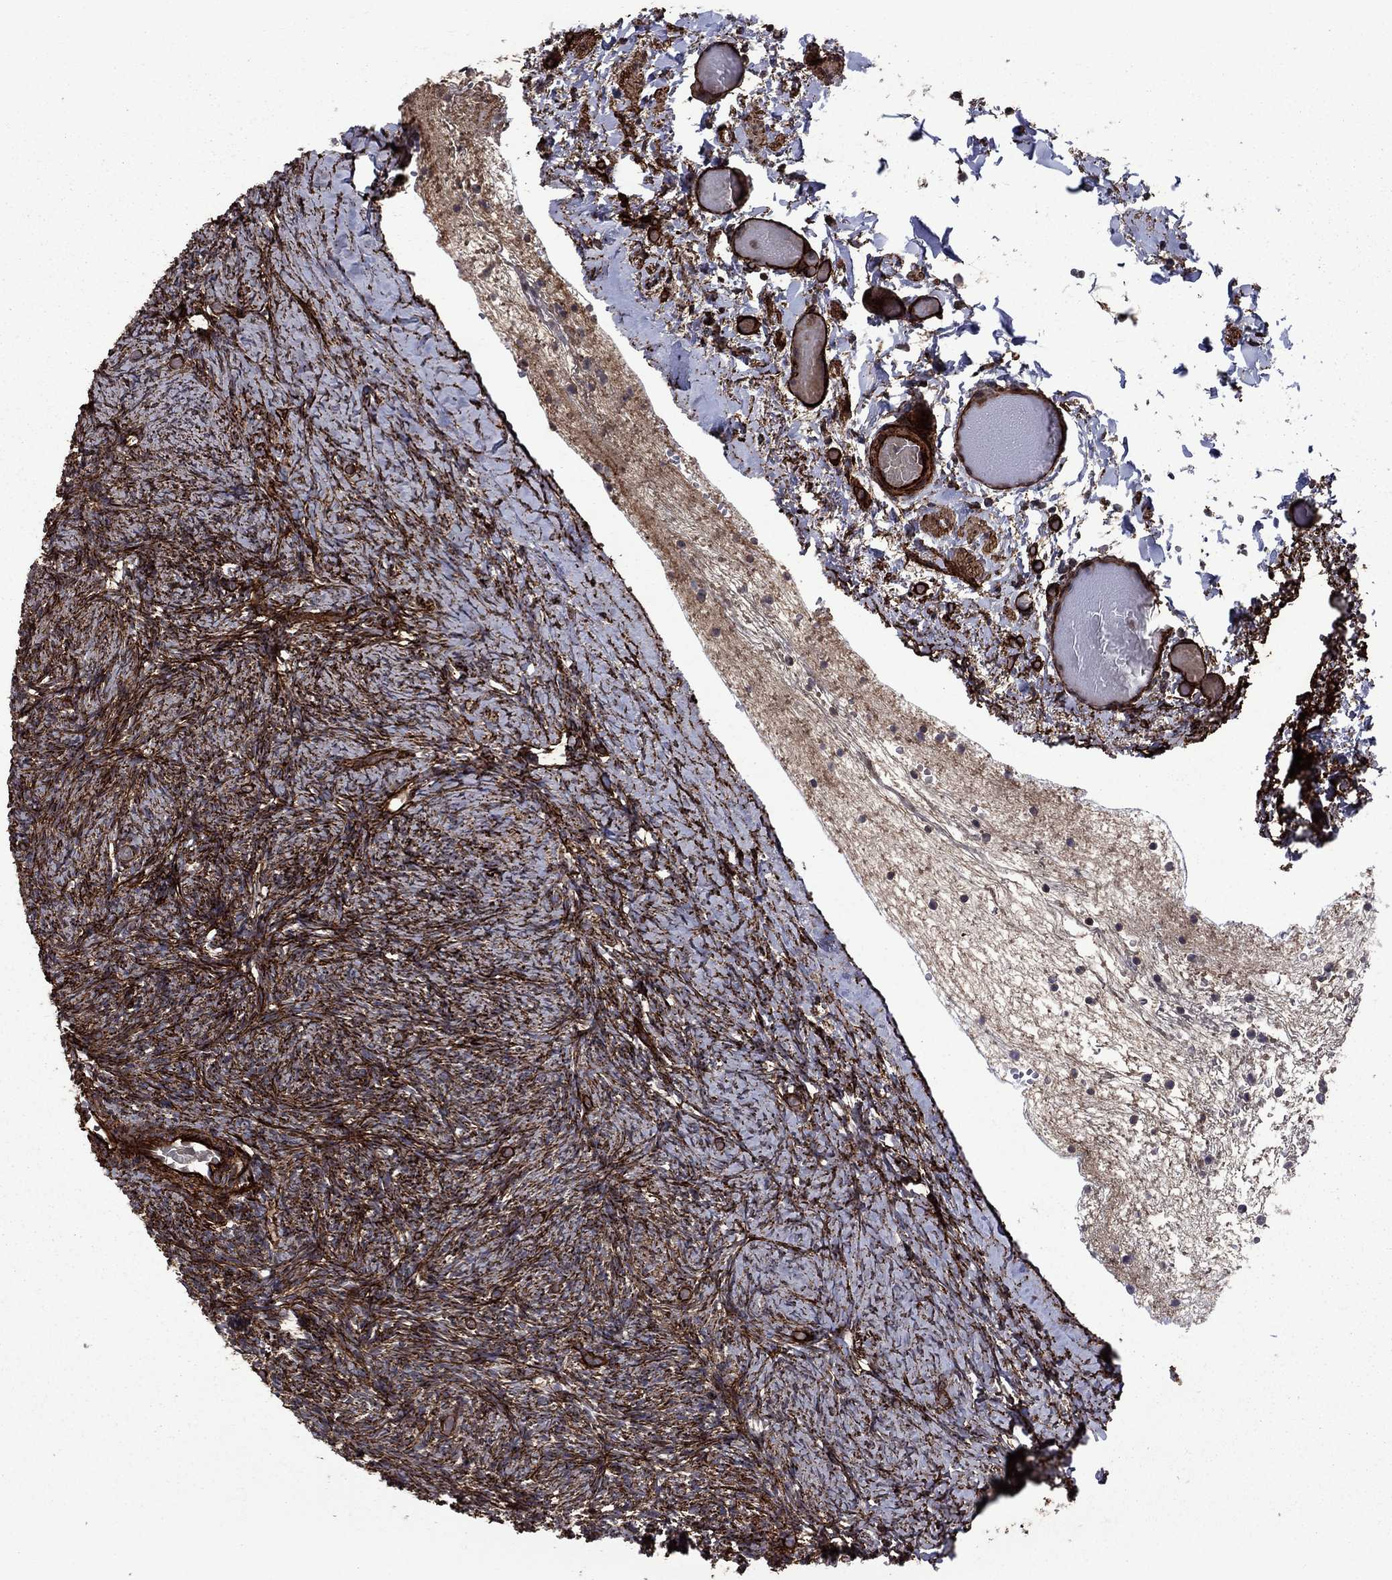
{"staining": {"intensity": "weak", "quantity": "25%-75%", "location": "cytoplasmic/membranous"}, "tissue": "ovary", "cell_type": "Follicle cells", "image_type": "normal", "snomed": [{"axis": "morphology", "description": "Normal tissue, NOS"}, {"axis": "topography", "description": "Ovary"}], "caption": "This is a micrograph of immunohistochemistry staining of benign ovary, which shows weak staining in the cytoplasmic/membranous of follicle cells.", "gene": "COL18A1", "patient": {"sex": "female", "age": 39}}